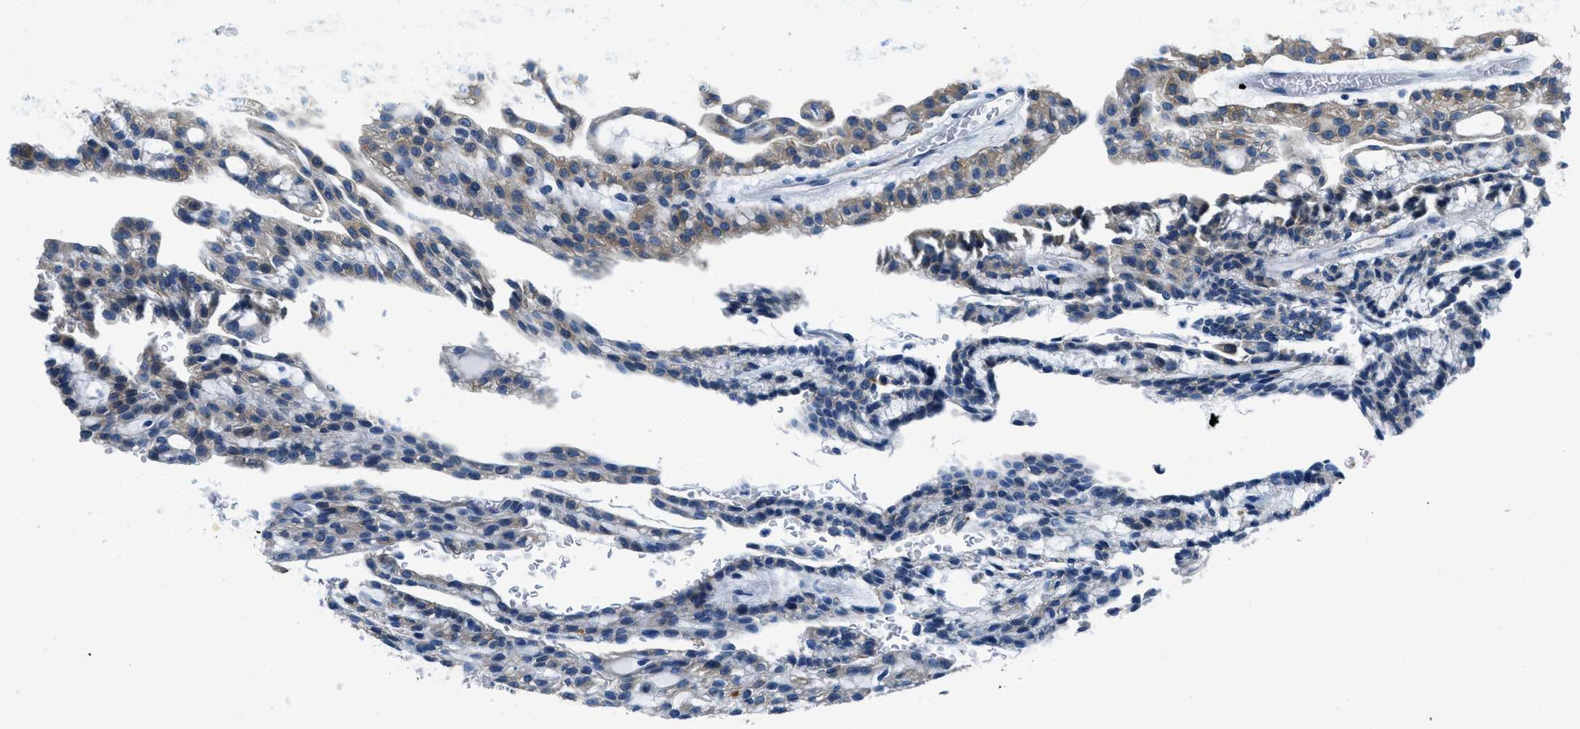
{"staining": {"intensity": "weak", "quantity": ">75%", "location": "cytoplasmic/membranous"}, "tissue": "renal cancer", "cell_type": "Tumor cells", "image_type": "cancer", "snomed": [{"axis": "morphology", "description": "Adenocarcinoma, NOS"}, {"axis": "topography", "description": "Kidney"}], "caption": "High-magnification brightfield microscopy of renal adenocarcinoma stained with DAB (brown) and counterstained with hematoxylin (blue). tumor cells exhibit weak cytoplasmic/membranous expression is identified in about>75% of cells.", "gene": "UBAC2", "patient": {"sex": "male", "age": 63}}